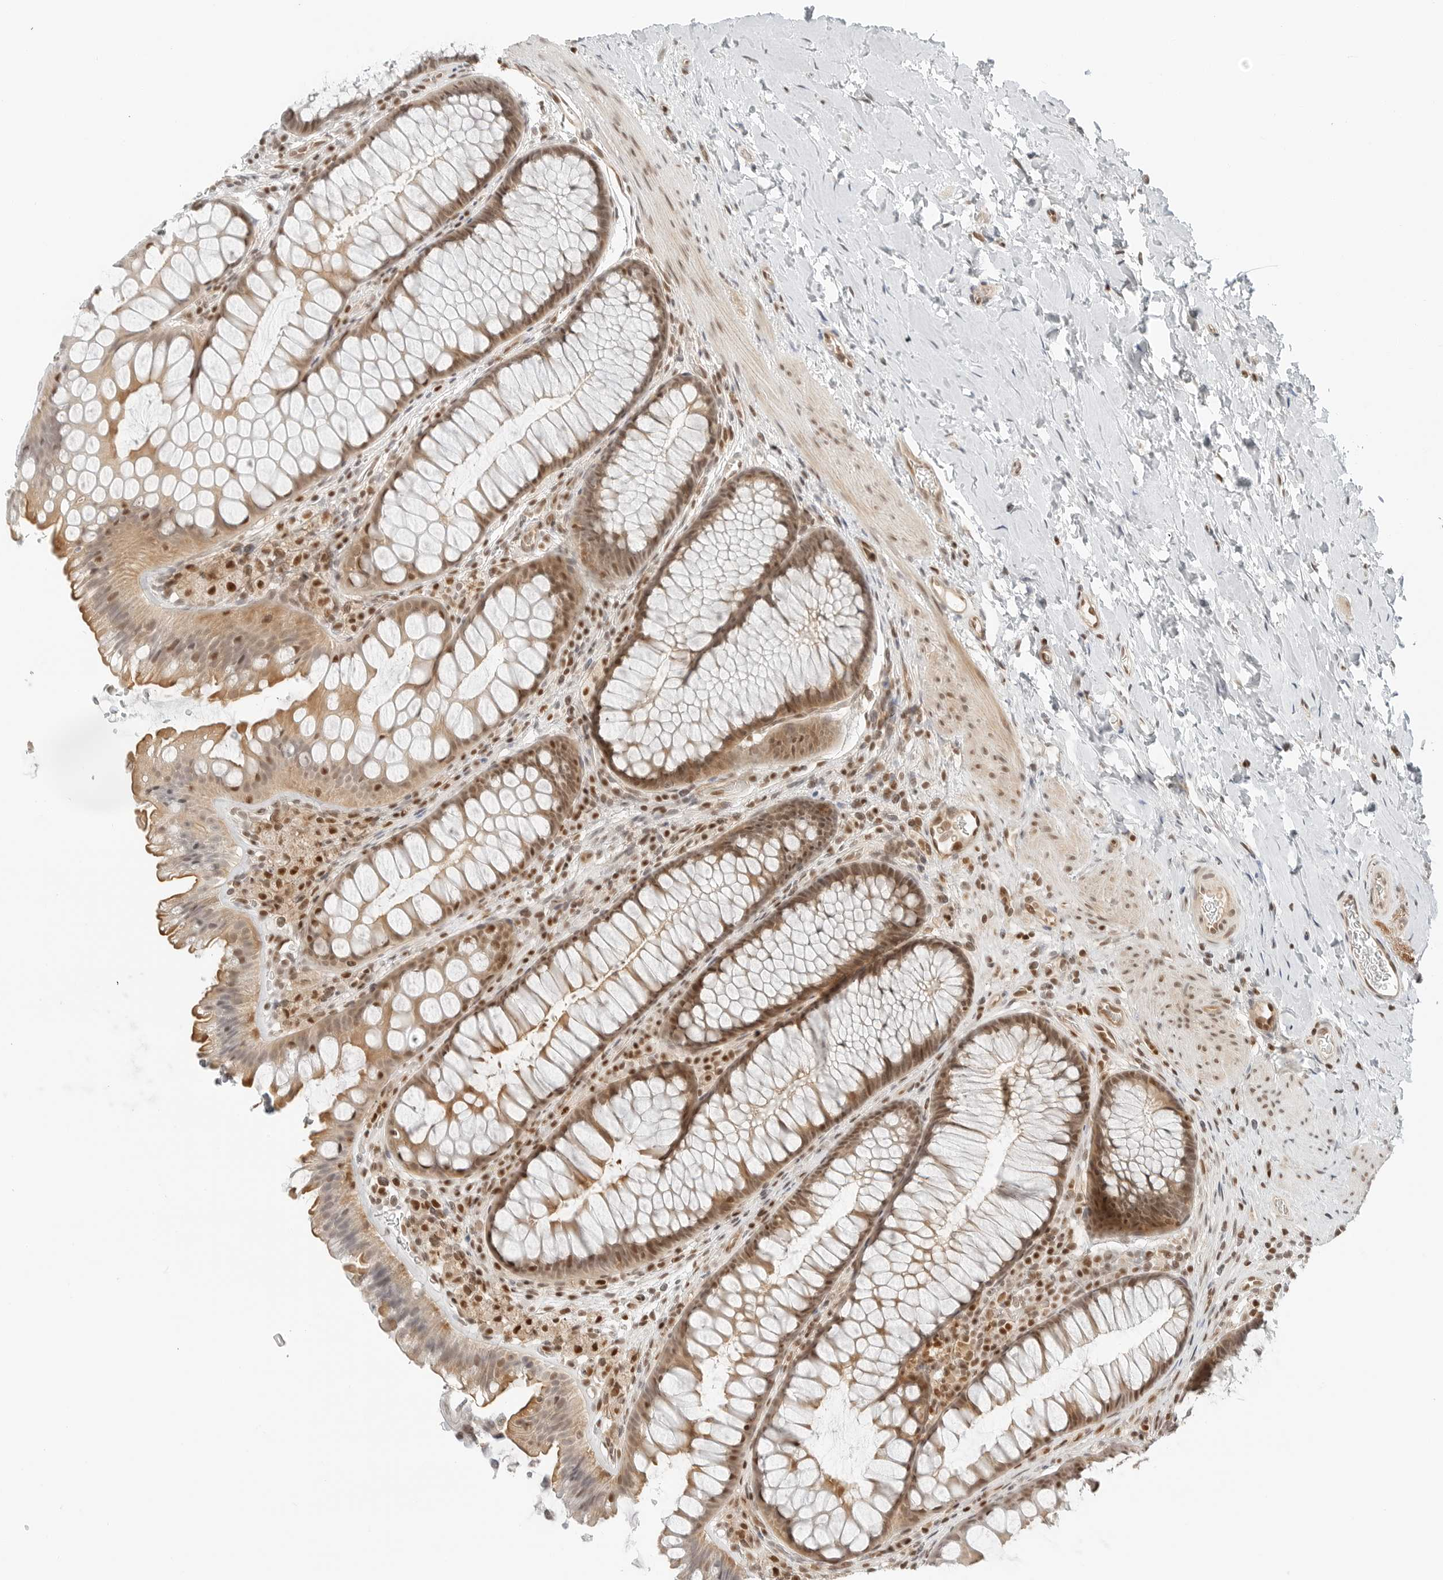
{"staining": {"intensity": "moderate", "quantity": ">75%", "location": "cytoplasmic/membranous,nuclear"}, "tissue": "colon", "cell_type": "Endothelial cells", "image_type": "normal", "snomed": [{"axis": "morphology", "description": "Normal tissue, NOS"}, {"axis": "topography", "description": "Colon"}], "caption": "Moderate cytoplasmic/membranous,nuclear protein expression is appreciated in approximately >75% of endothelial cells in colon. (Stains: DAB in brown, nuclei in blue, Microscopy: brightfield microscopy at high magnification).", "gene": "CRTC2", "patient": {"sex": "female", "age": 62}}